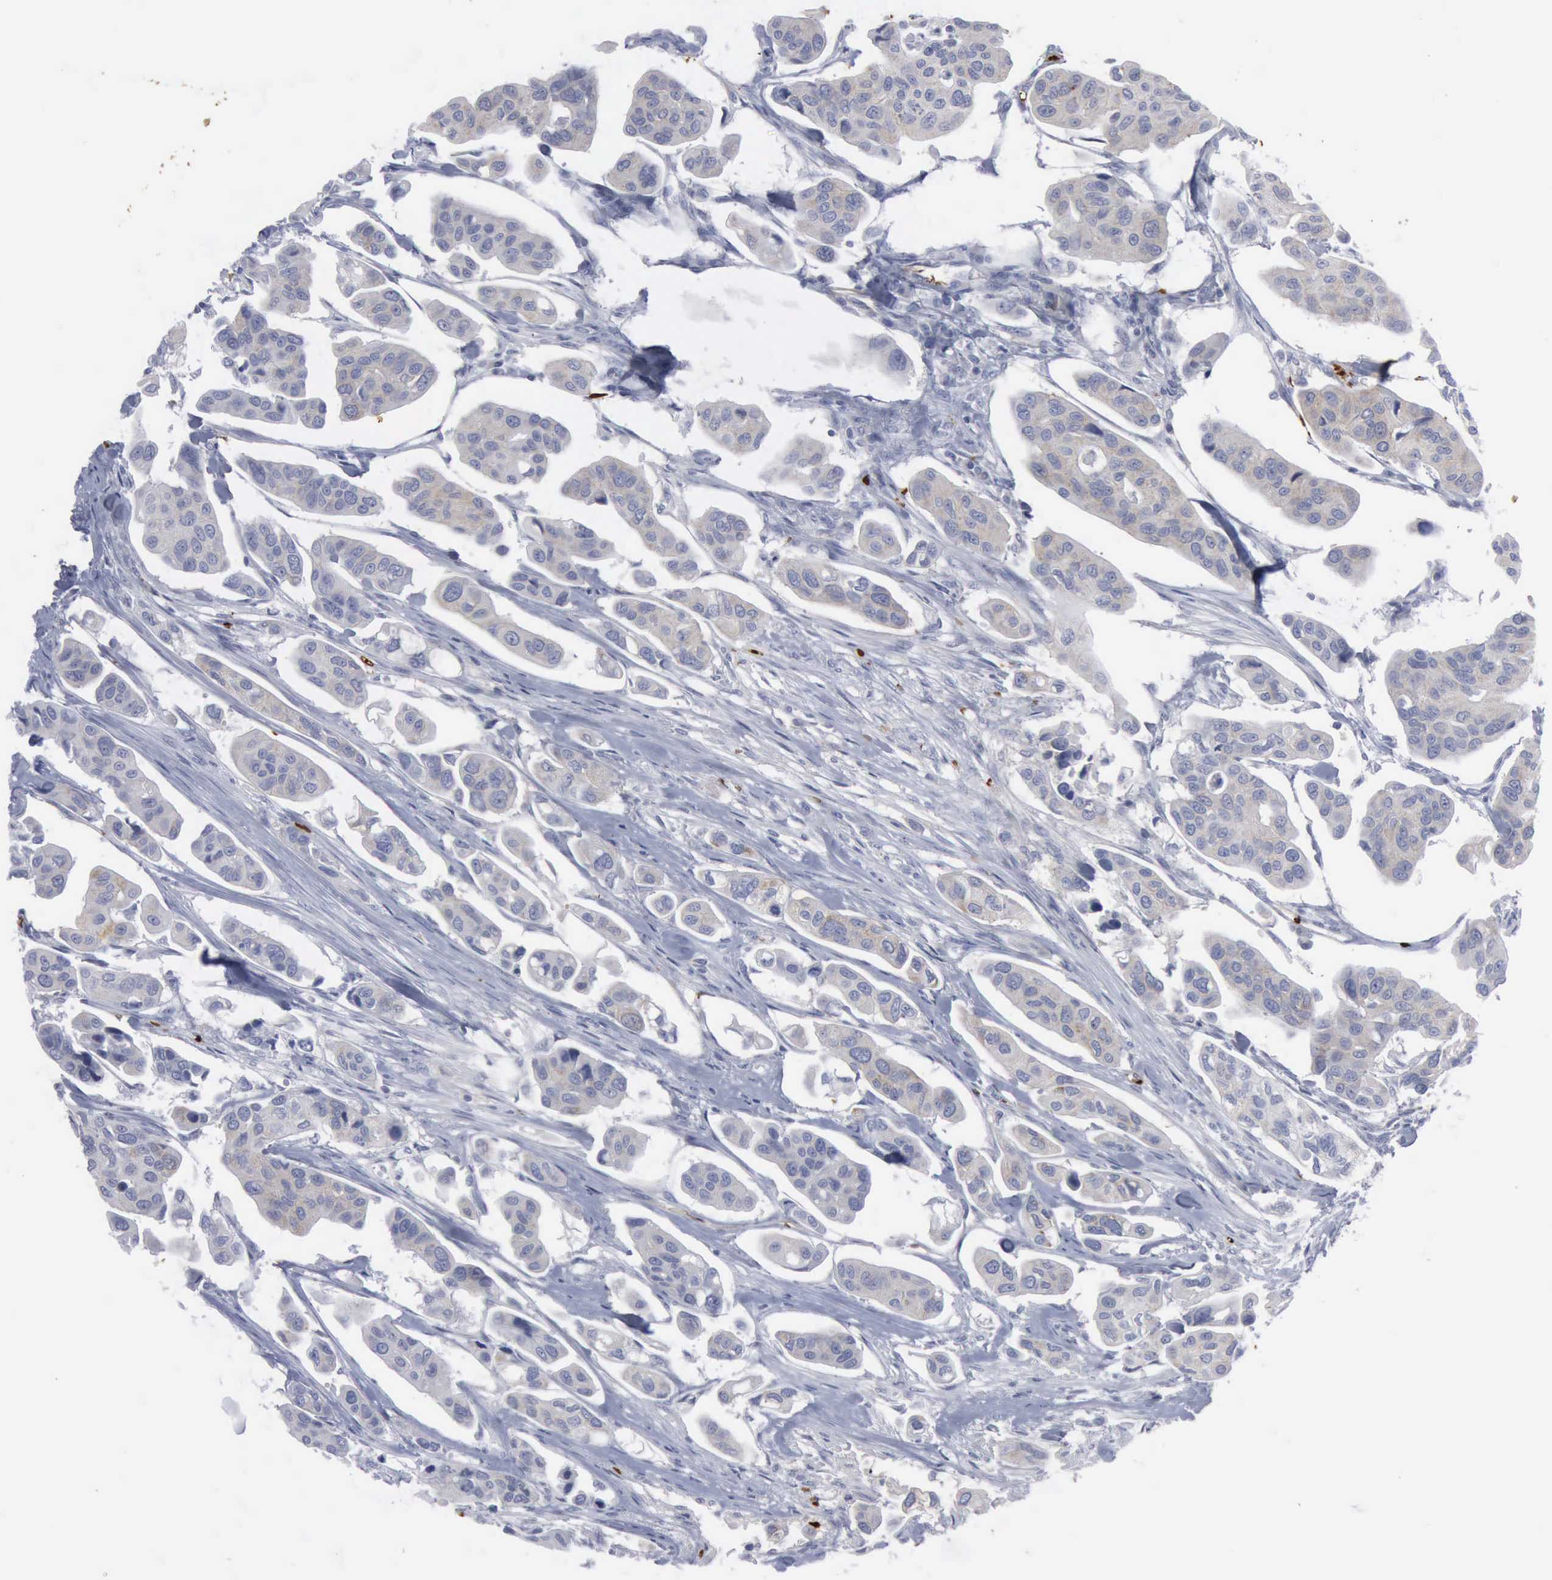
{"staining": {"intensity": "weak", "quantity": "<25%", "location": "cytoplasmic/membranous"}, "tissue": "urothelial cancer", "cell_type": "Tumor cells", "image_type": "cancer", "snomed": [{"axis": "morphology", "description": "Adenocarcinoma, NOS"}, {"axis": "topography", "description": "Urinary bladder"}], "caption": "This is a photomicrograph of immunohistochemistry staining of adenocarcinoma, which shows no staining in tumor cells.", "gene": "TGFB1", "patient": {"sex": "male", "age": 61}}